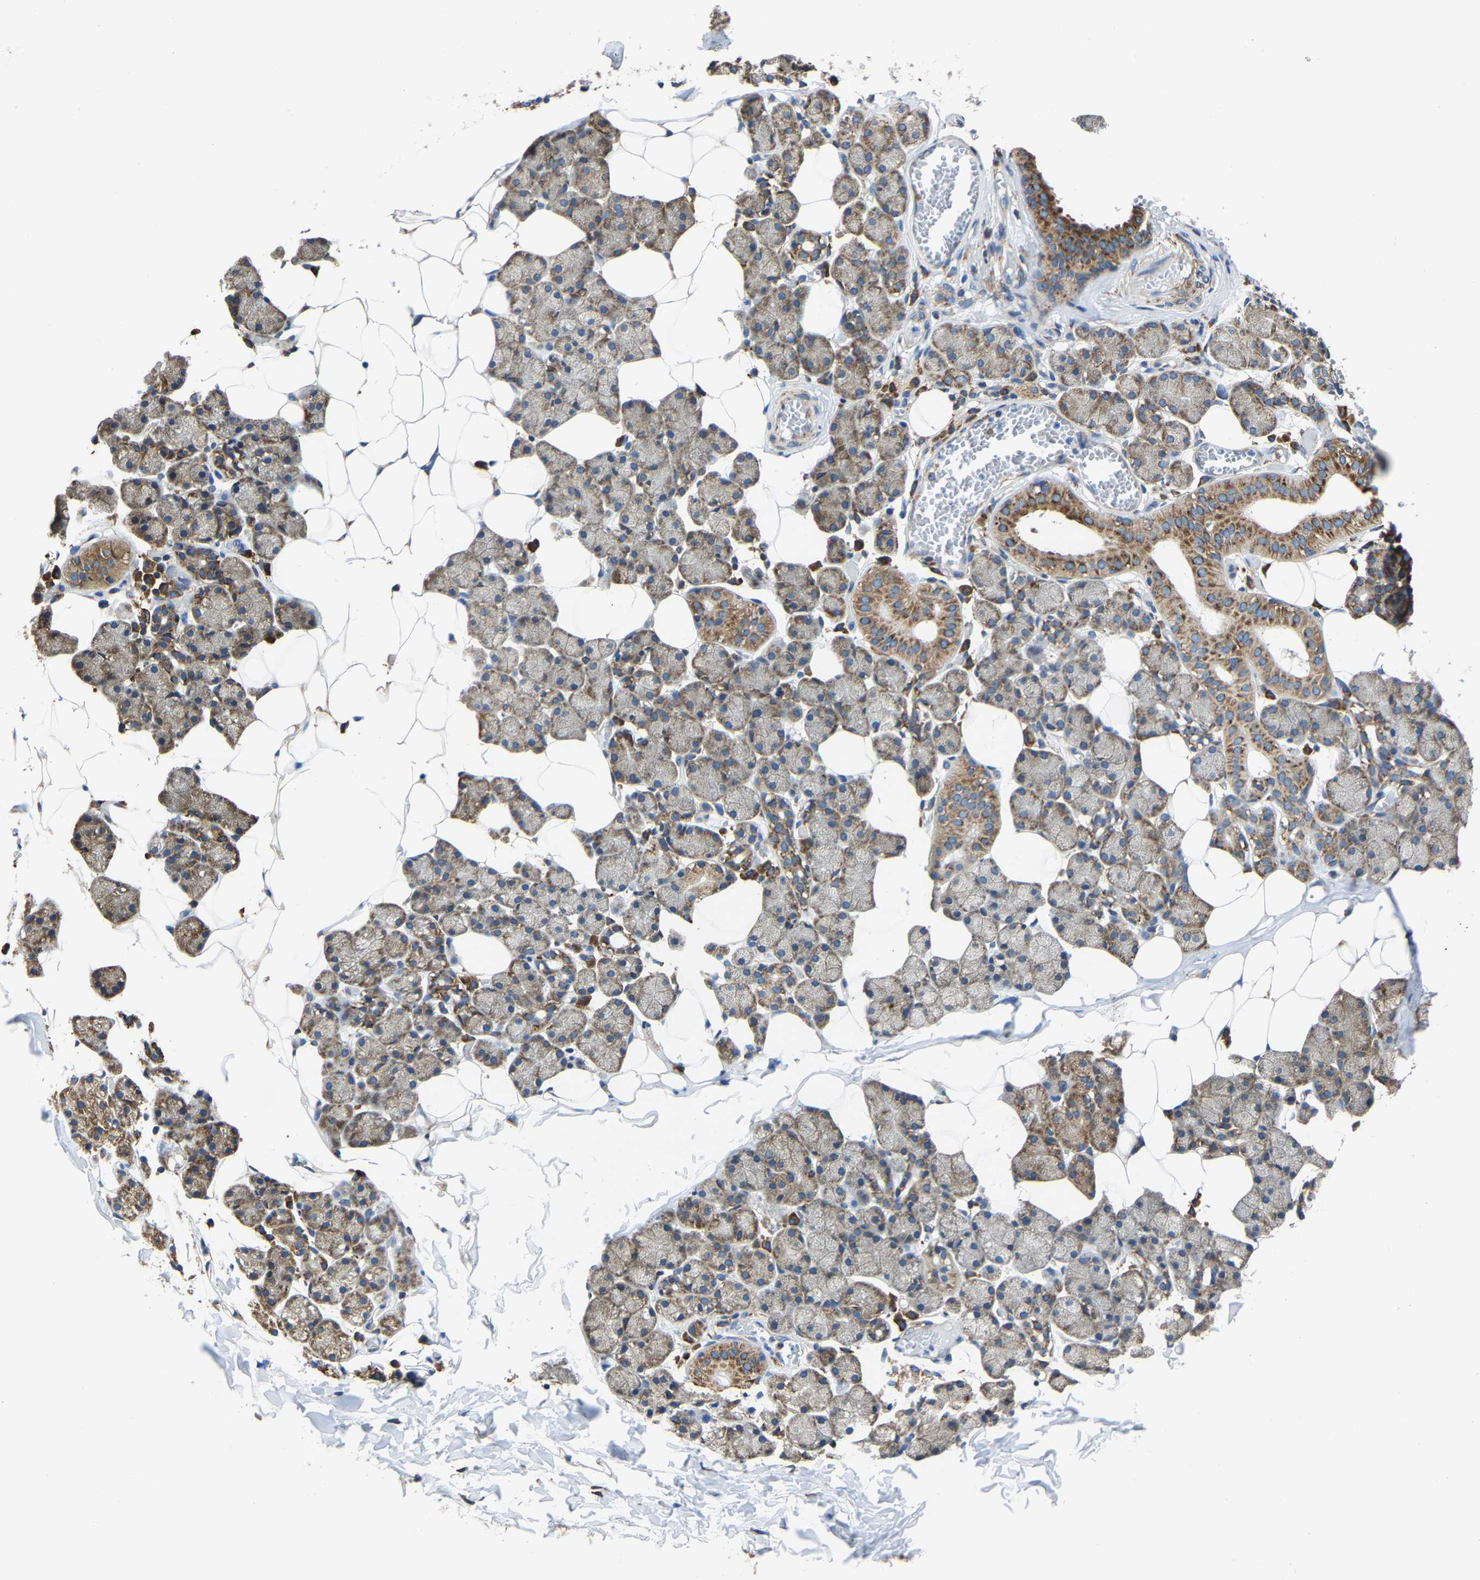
{"staining": {"intensity": "moderate", "quantity": ">75%", "location": "cytoplasmic/membranous"}, "tissue": "salivary gland", "cell_type": "Glandular cells", "image_type": "normal", "snomed": [{"axis": "morphology", "description": "Normal tissue, NOS"}, {"axis": "topography", "description": "Salivary gland"}], "caption": "High-magnification brightfield microscopy of normal salivary gland stained with DAB (3,3'-diaminobenzidine) (brown) and counterstained with hematoxylin (blue). glandular cells exhibit moderate cytoplasmic/membranous expression is appreciated in about>75% of cells. (brown staining indicates protein expression, while blue staining denotes nuclei).", "gene": "G3BP2", "patient": {"sex": "female", "age": 33}}